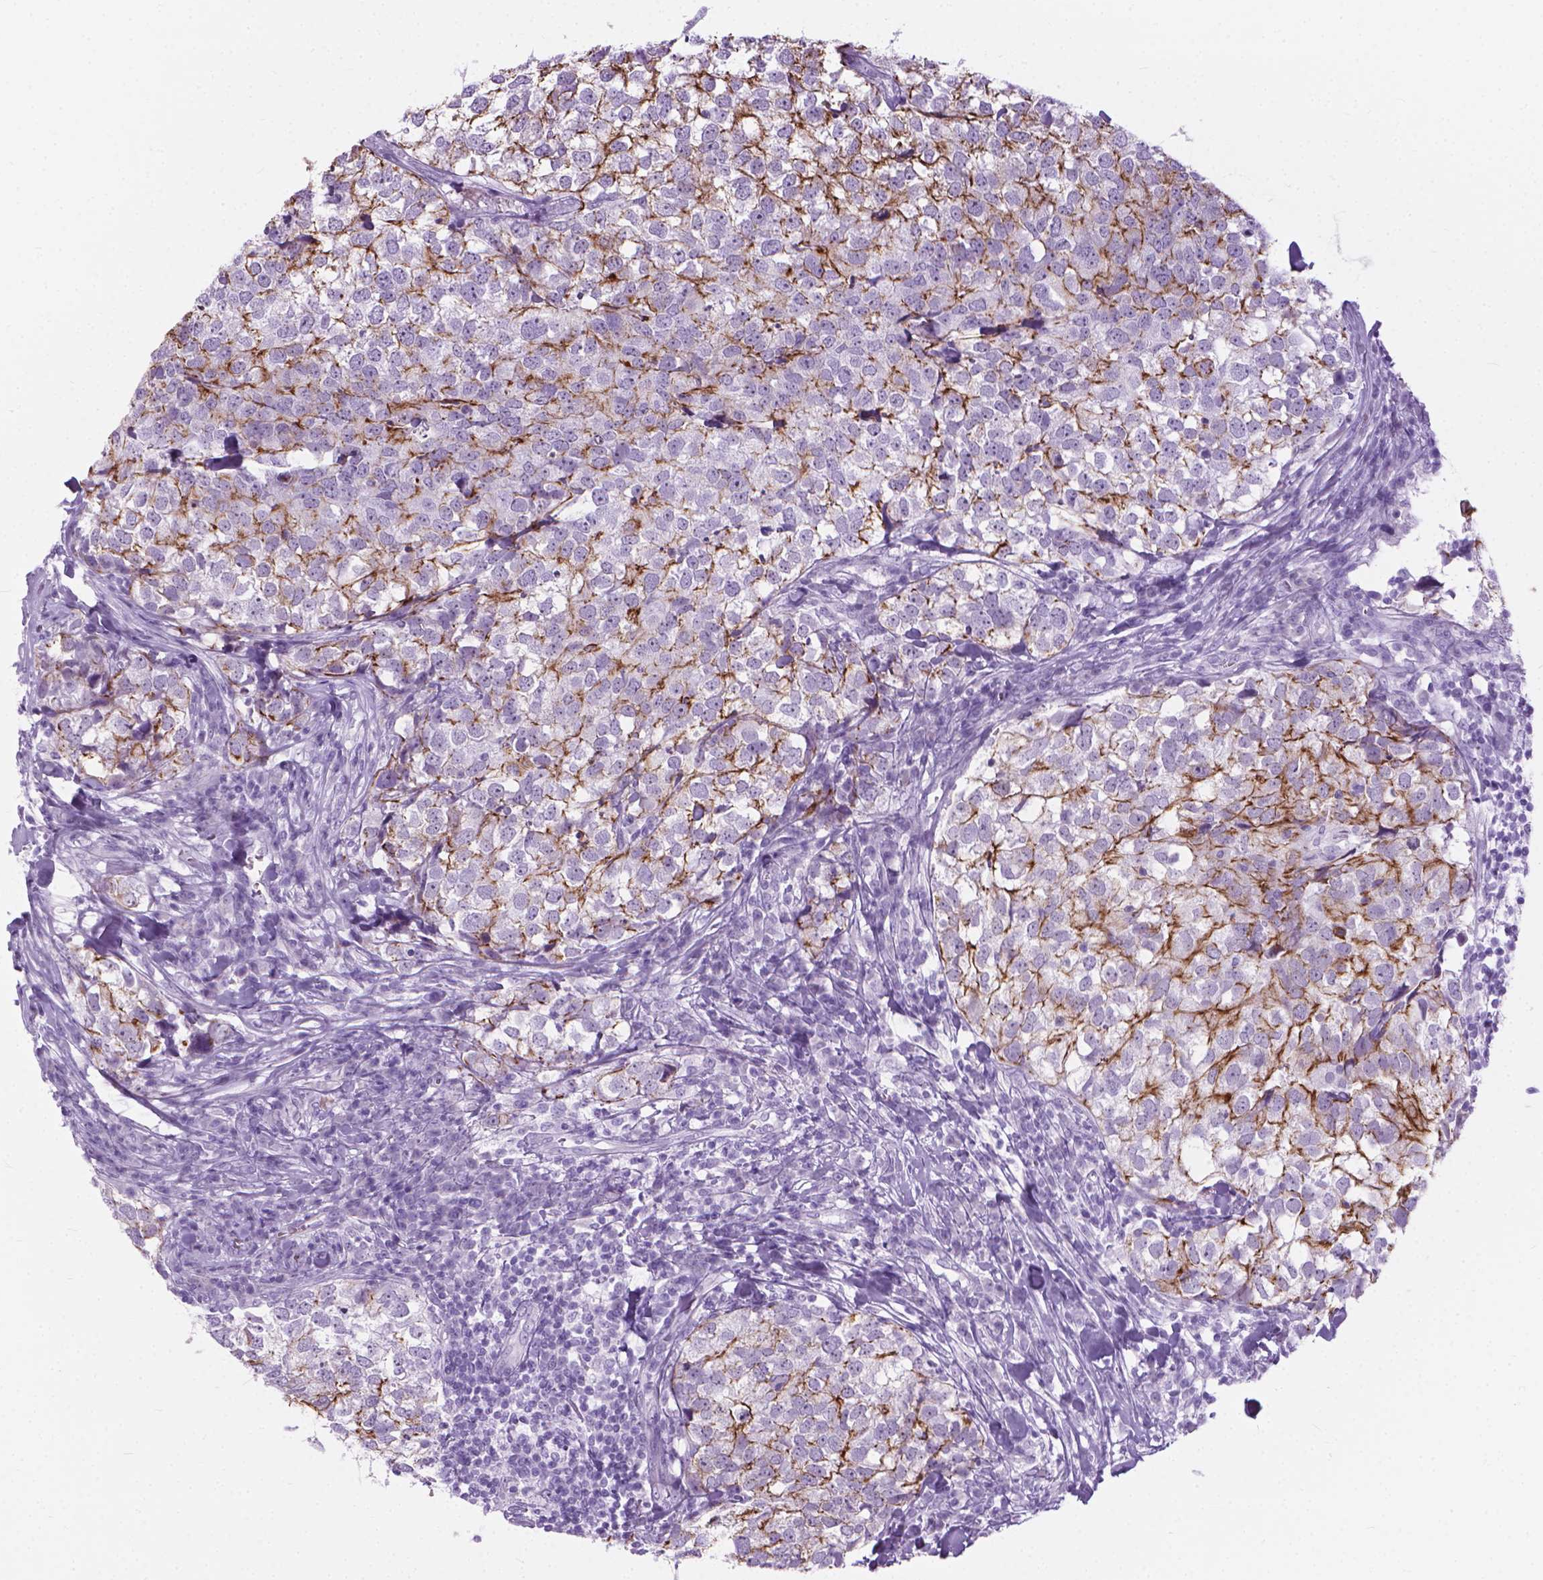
{"staining": {"intensity": "strong", "quantity": "<25%", "location": "cytoplasmic/membranous"}, "tissue": "breast cancer", "cell_type": "Tumor cells", "image_type": "cancer", "snomed": [{"axis": "morphology", "description": "Duct carcinoma"}, {"axis": "topography", "description": "Breast"}], "caption": "A histopathology image of breast cancer (infiltrating ductal carcinoma) stained for a protein reveals strong cytoplasmic/membranous brown staining in tumor cells. Ihc stains the protein in brown and the nuclei are stained blue.", "gene": "HTR2B", "patient": {"sex": "female", "age": 30}}